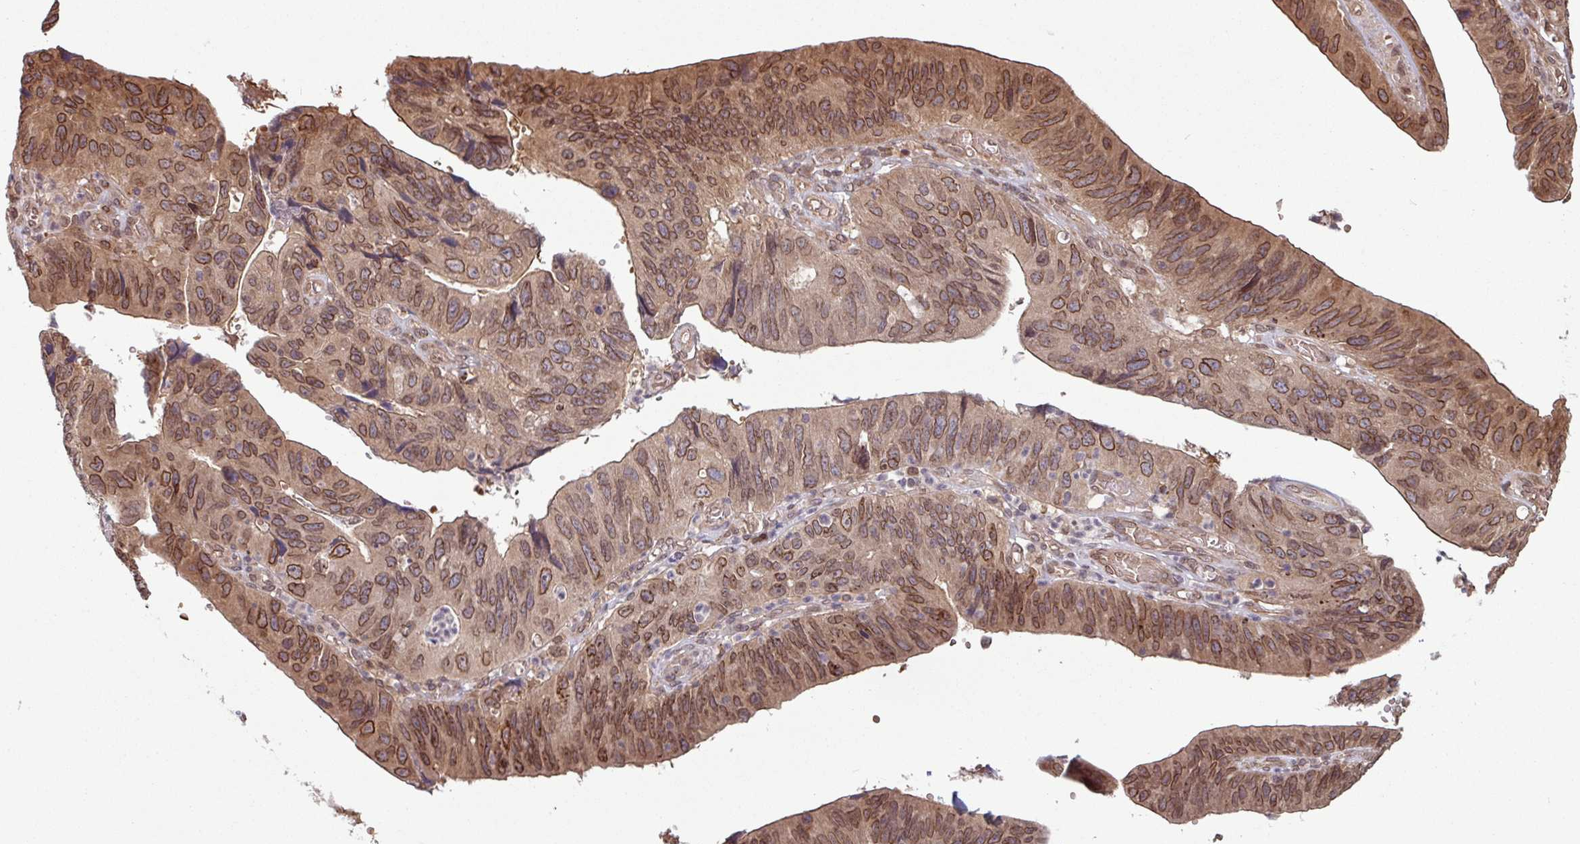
{"staining": {"intensity": "moderate", "quantity": ">75%", "location": "cytoplasmic/membranous,nuclear"}, "tissue": "stomach cancer", "cell_type": "Tumor cells", "image_type": "cancer", "snomed": [{"axis": "morphology", "description": "Adenocarcinoma, NOS"}, {"axis": "topography", "description": "Stomach"}], "caption": "Tumor cells display medium levels of moderate cytoplasmic/membranous and nuclear expression in about >75% of cells in human adenocarcinoma (stomach).", "gene": "RBM4B", "patient": {"sex": "male", "age": 59}}